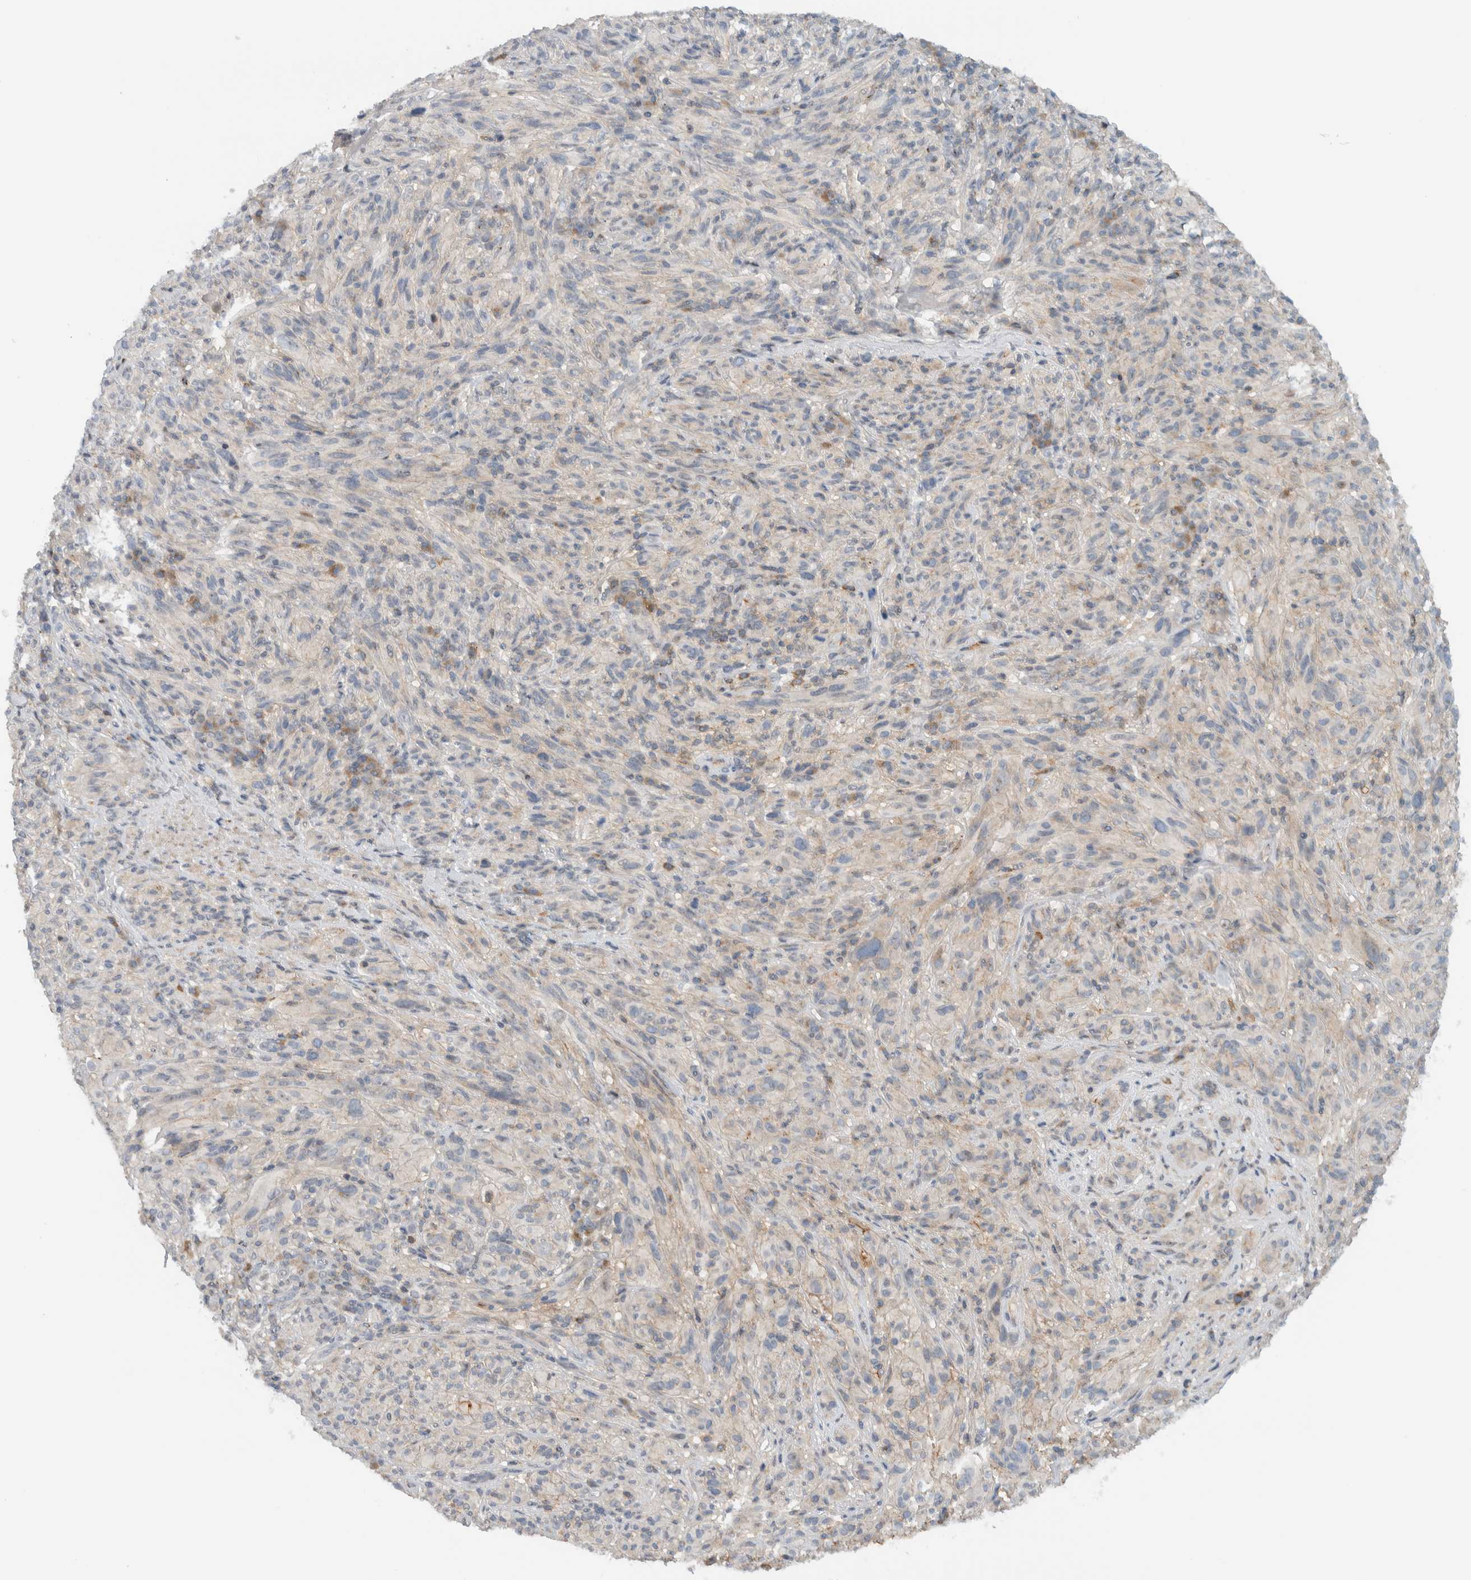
{"staining": {"intensity": "weak", "quantity": "<25%", "location": "nuclear"}, "tissue": "melanoma", "cell_type": "Tumor cells", "image_type": "cancer", "snomed": [{"axis": "morphology", "description": "Malignant melanoma, NOS"}, {"axis": "topography", "description": "Skin of head"}], "caption": "Immunohistochemistry histopathology image of neoplastic tissue: melanoma stained with DAB (3,3'-diaminobenzidine) shows no significant protein staining in tumor cells.", "gene": "MPRIP", "patient": {"sex": "male", "age": 96}}